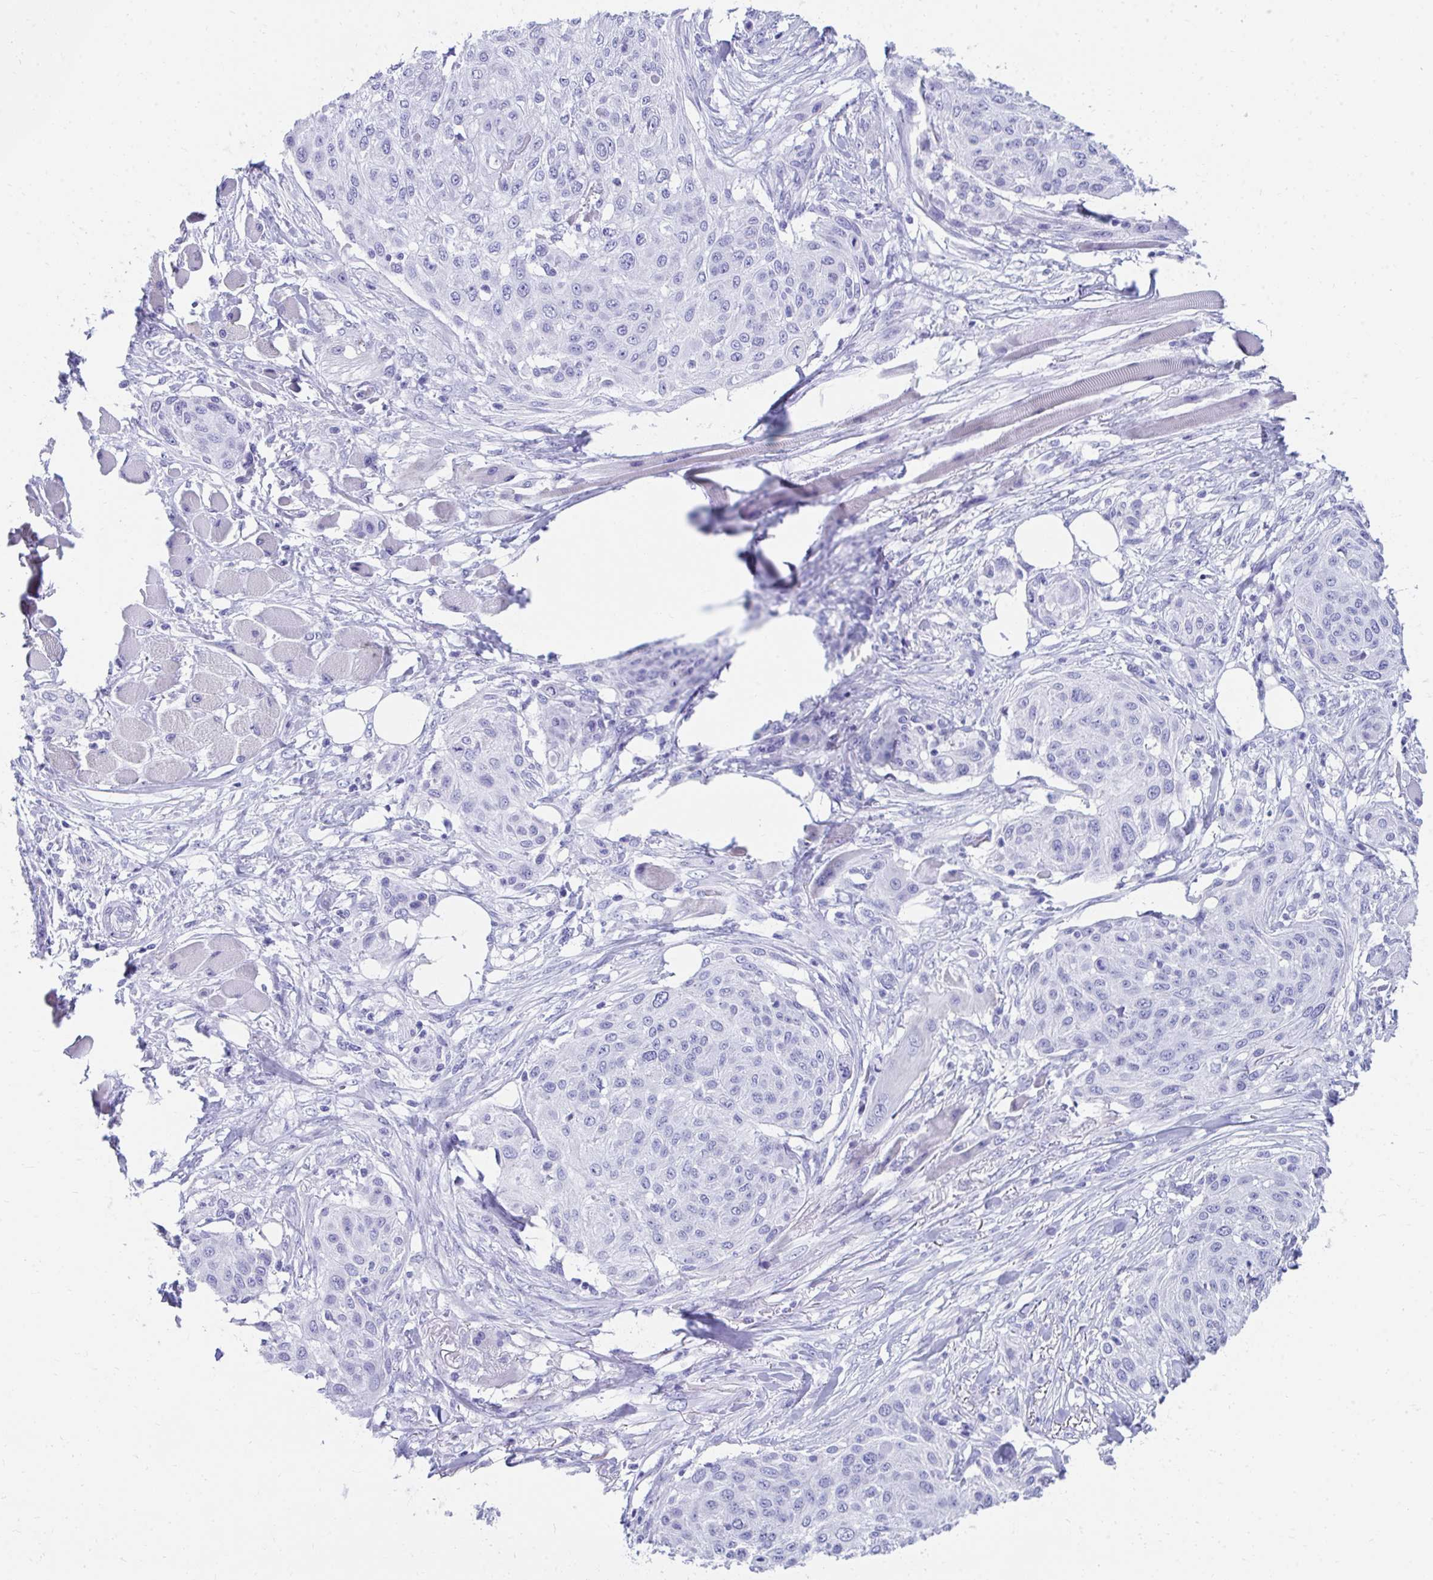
{"staining": {"intensity": "negative", "quantity": "none", "location": "none"}, "tissue": "skin cancer", "cell_type": "Tumor cells", "image_type": "cancer", "snomed": [{"axis": "morphology", "description": "Squamous cell carcinoma, NOS"}, {"axis": "topography", "description": "Skin"}], "caption": "Histopathology image shows no protein positivity in tumor cells of skin cancer tissue.", "gene": "HGD", "patient": {"sex": "female", "age": 87}}